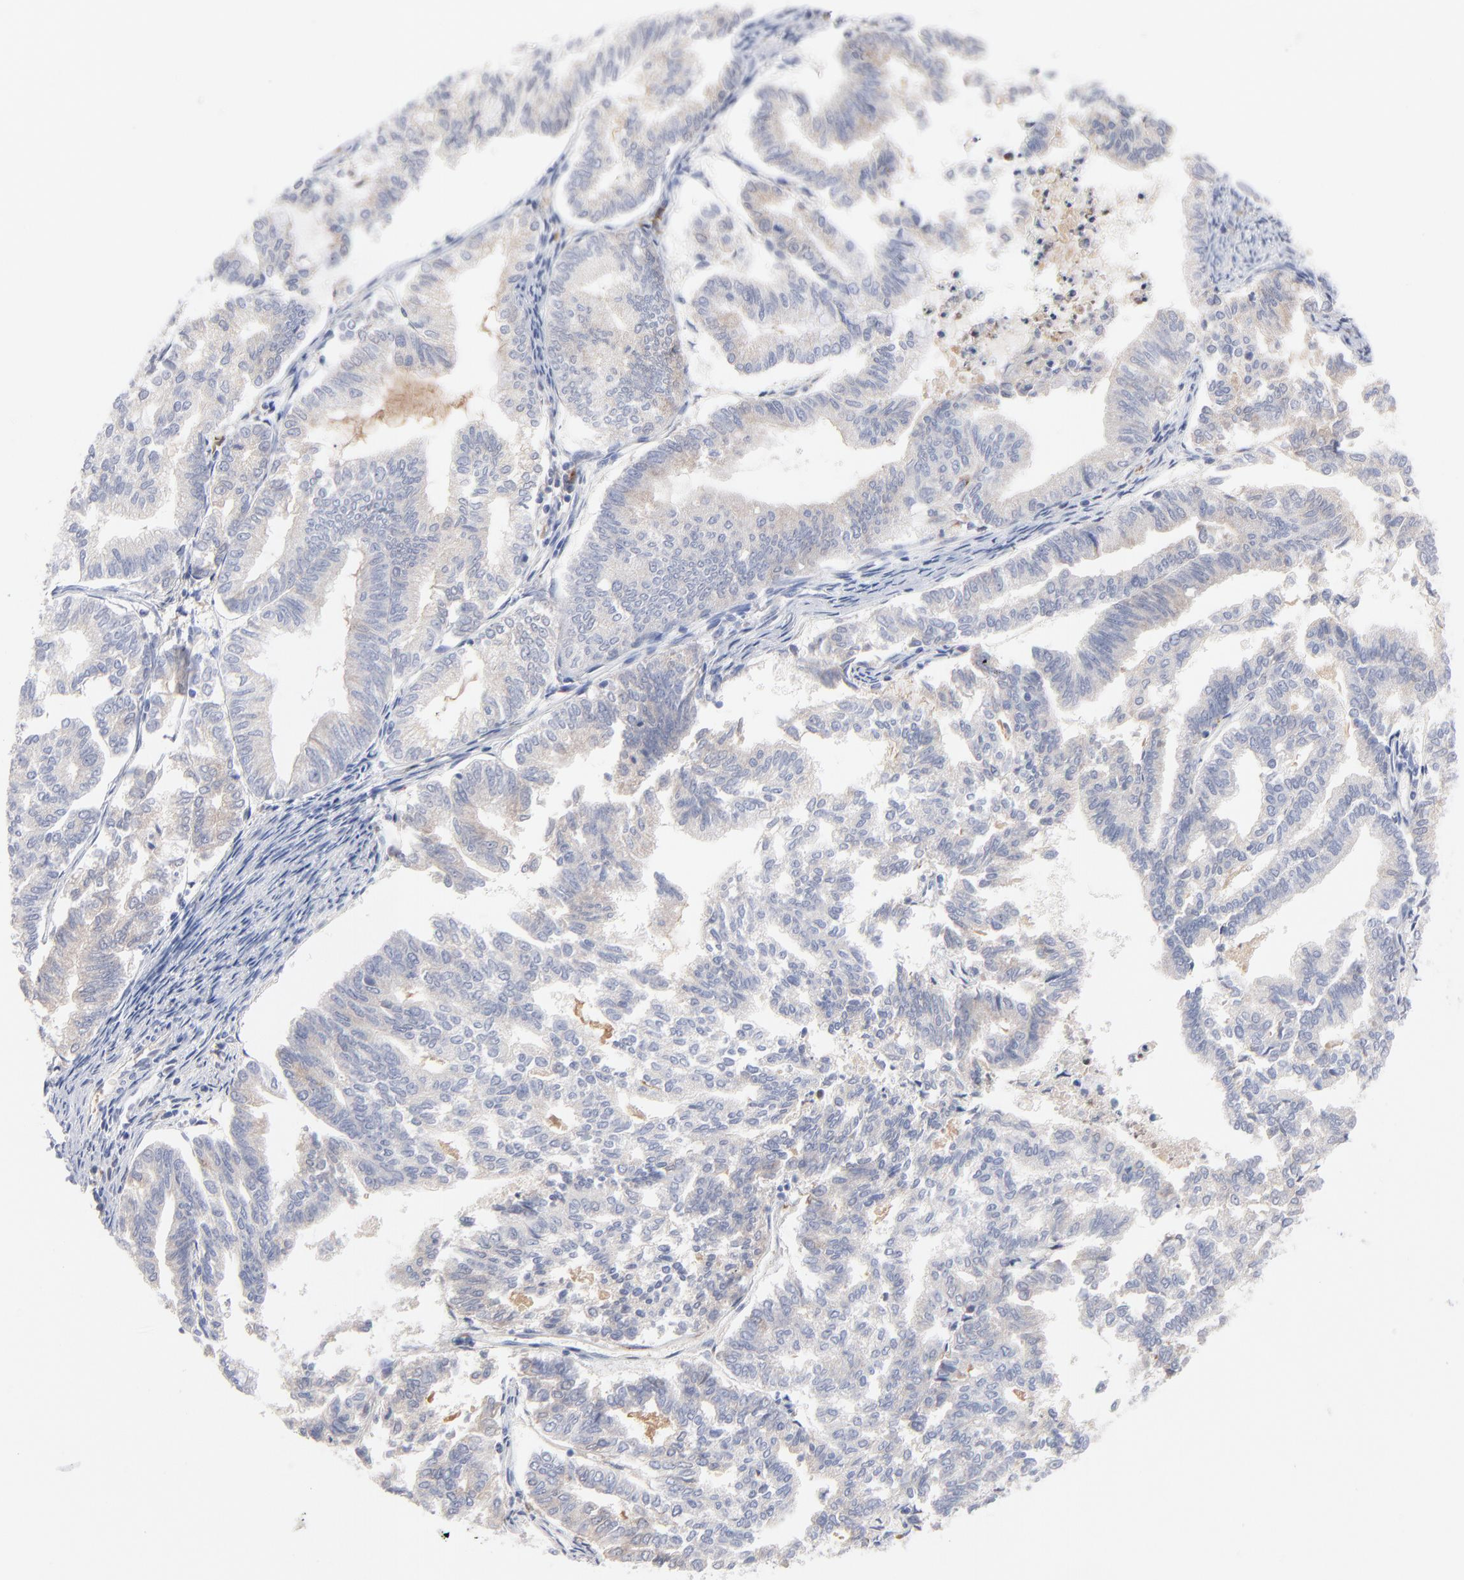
{"staining": {"intensity": "negative", "quantity": "none", "location": "none"}, "tissue": "endometrial cancer", "cell_type": "Tumor cells", "image_type": "cancer", "snomed": [{"axis": "morphology", "description": "Adenocarcinoma, NOS"}, {"axis": "topography", "description": "Endometrium"}], "caption": "IHC of human endometrial cancer reveals no staining in tumor cells.", "gene": "F12", "patient": {"sex": "female", "age": 79}}